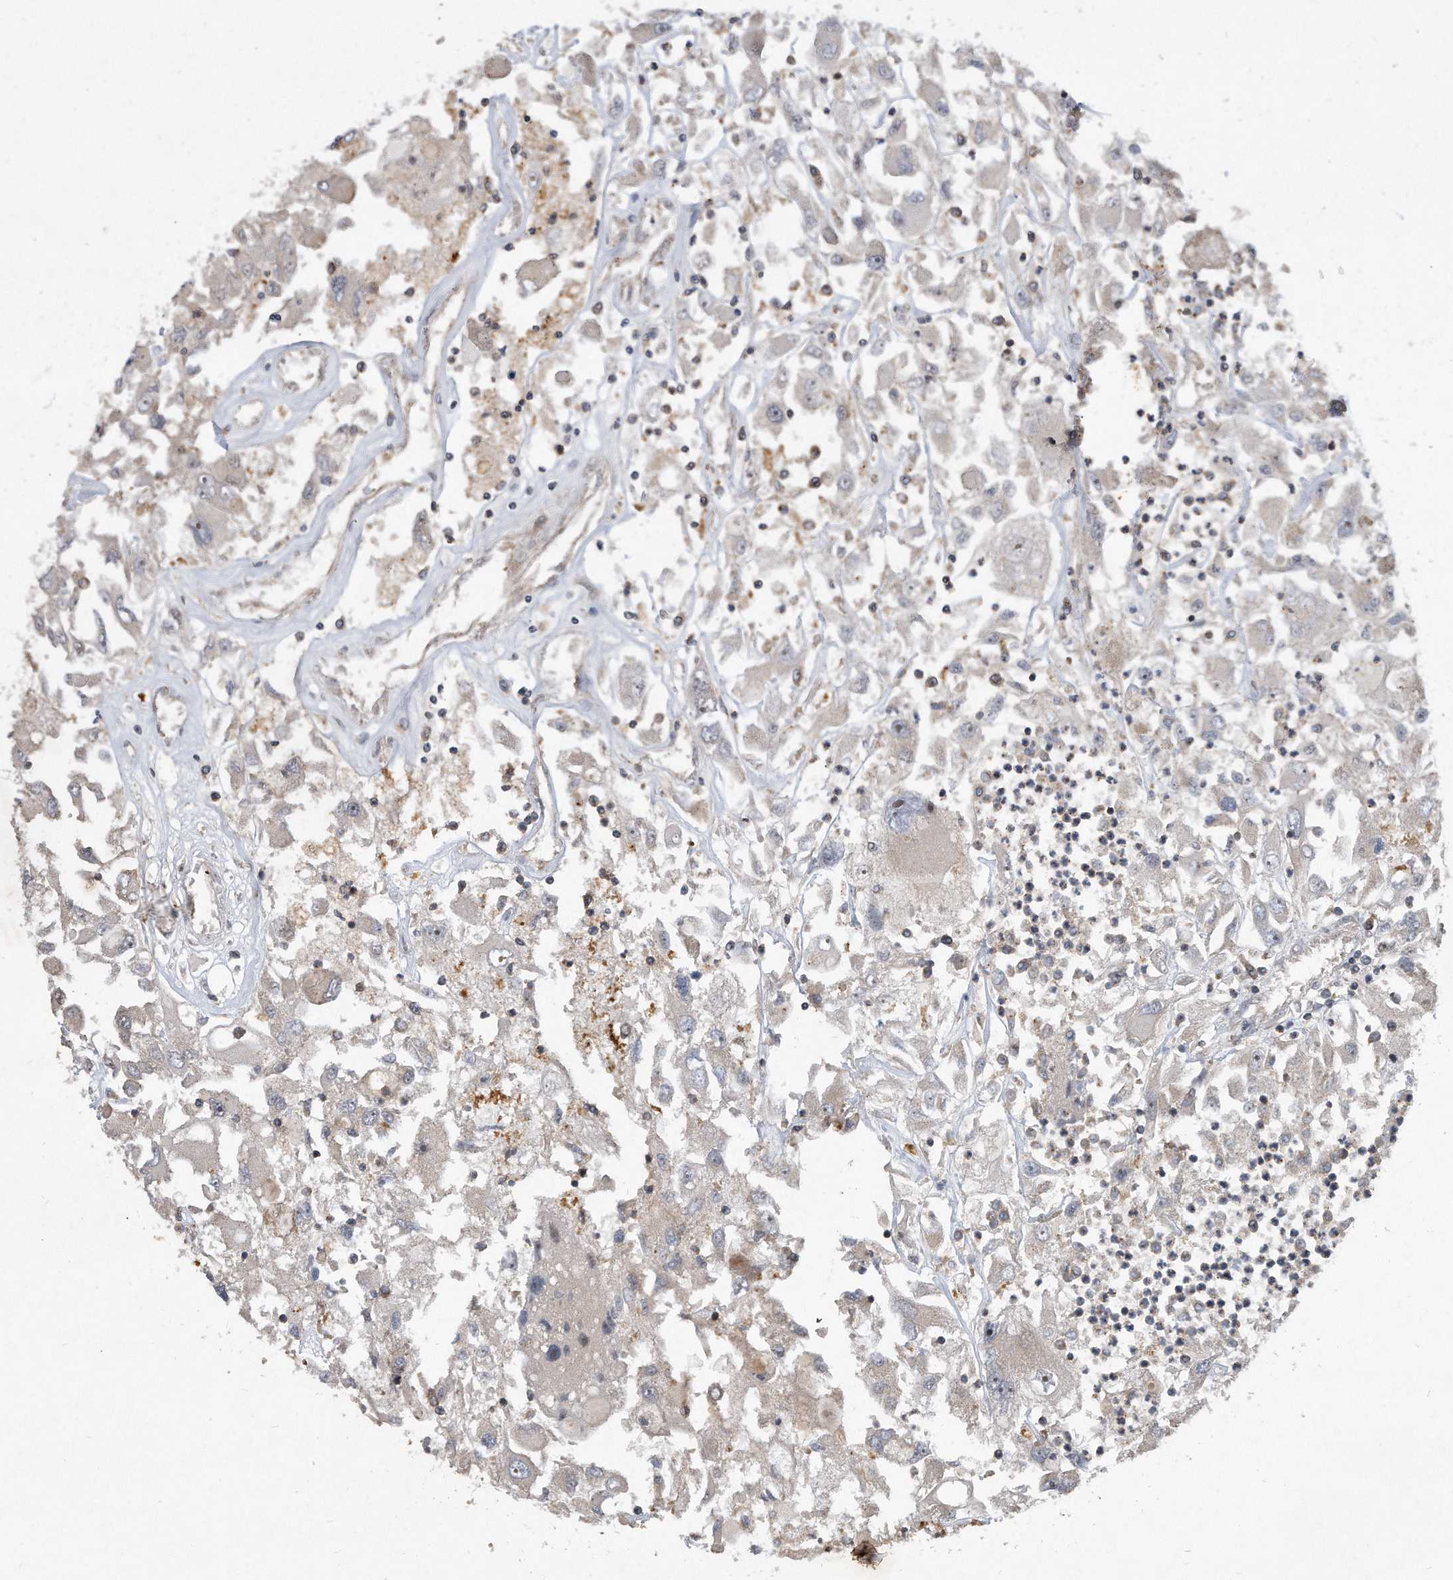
{"staining": {"intensity": "negative", "quantity": "none", "location": "none"}, "tissue": "renal cancer", "cell_type": "Tumor cells", "image_type": "cancer", "snomed": [{"axis": "morphology", "description": "Adenocarcinoma, NOS"}, {"axis": "topography", "description": "Kidney"}], "caption": "A photomicrograph of adenocarcinoma (renal) stained for a protein shows no brown staining in tumor cells.", "gene": "PGBD2", "patient": {"sex": "female", "age": 52}}